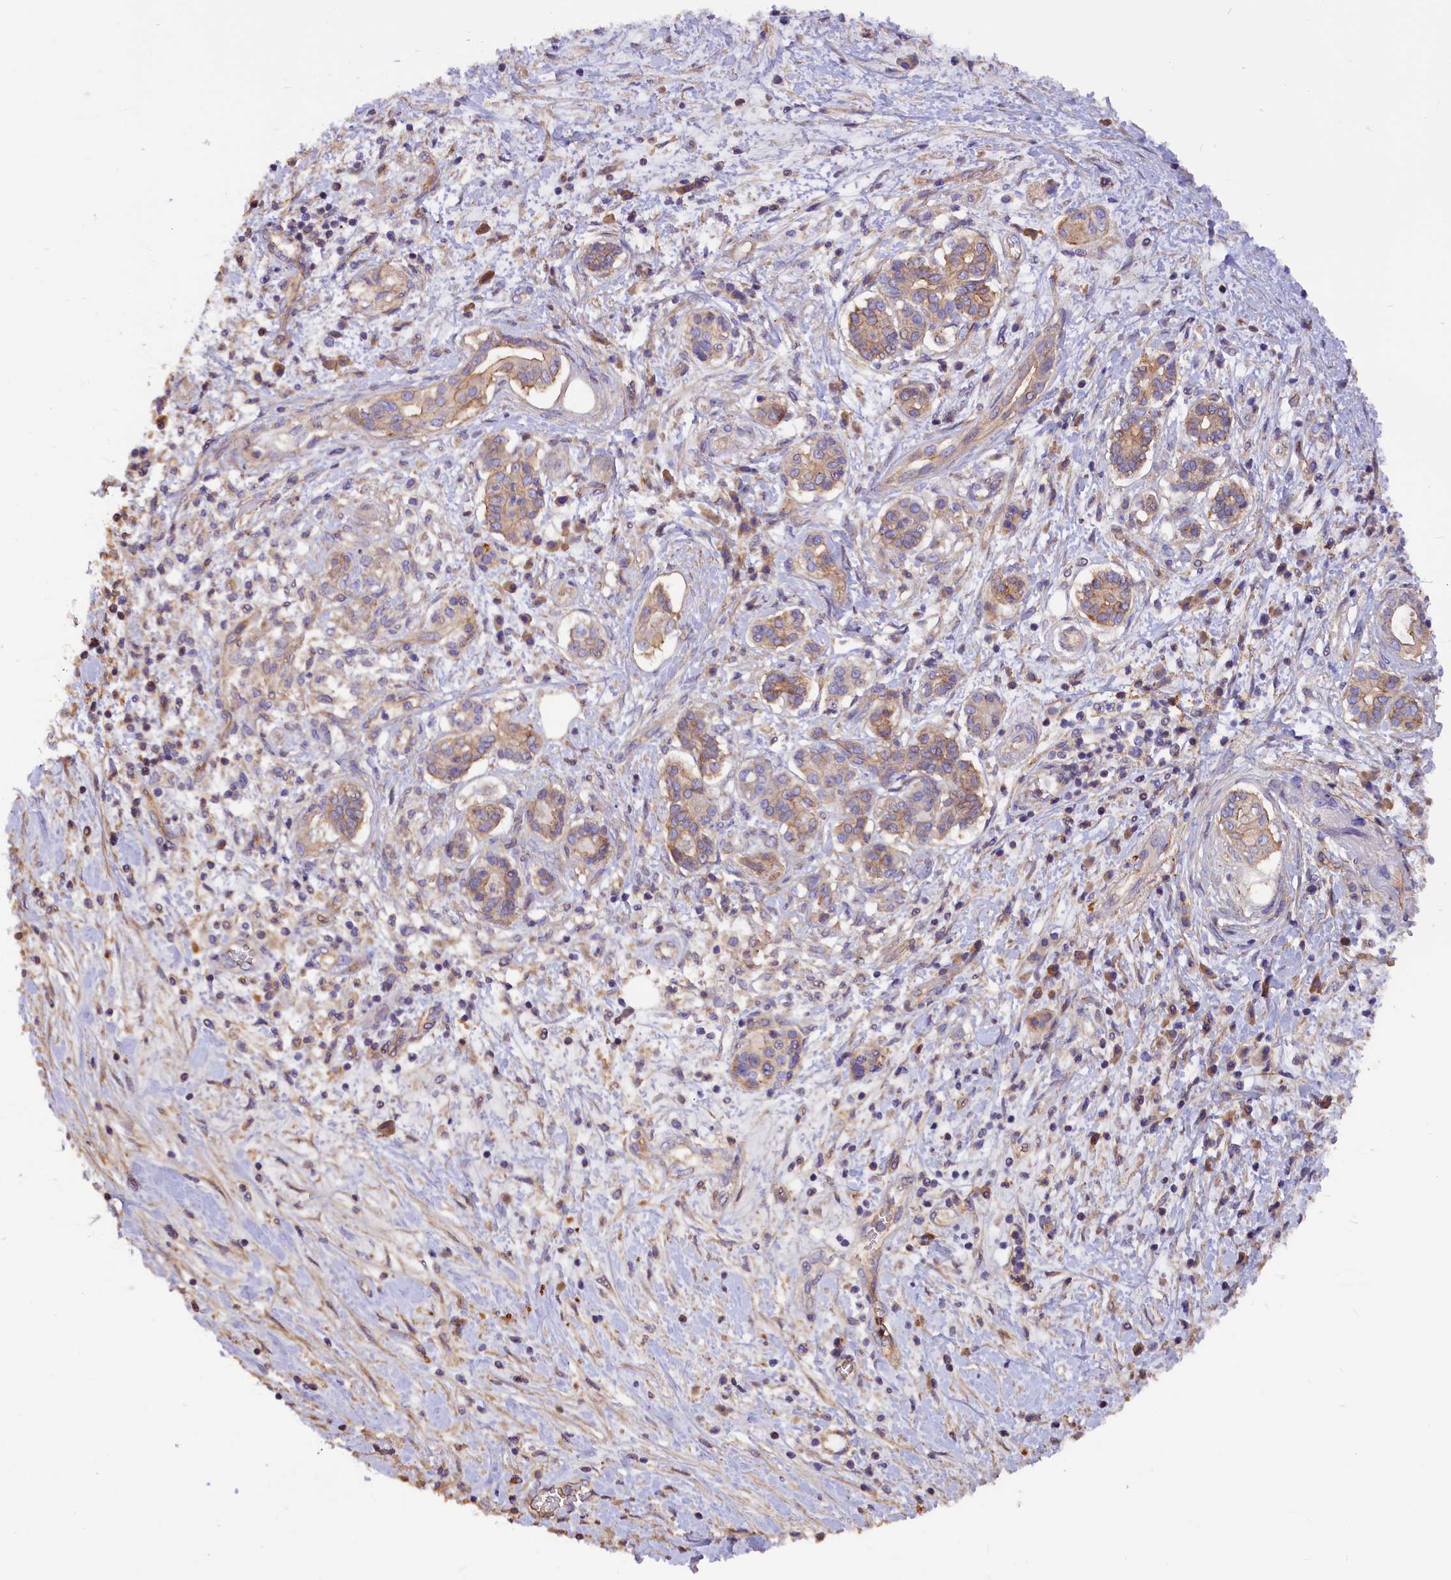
{"staining": {"intensity": "weak", "quantity": ">75%", "location": "cytoplasmic/membranous"}, "tissue": "pancreatic cancer", "cell_type": "Tumor cells", "image_type": "cancer", "snomed": [{"axis": "morphology", "description": "Adenocarcinoma, NOS"}, {"axis": "topography", "description": "Pancreas"}], "caption": "The micrograph exhibits staining of adenocarcinoma (pancreatic), revealing weak cytoplasmic/membranous protein expression (brown color) within tumor cells.", "gene": "ERMARD", "patient": {"sex": "female", "age": 73}}